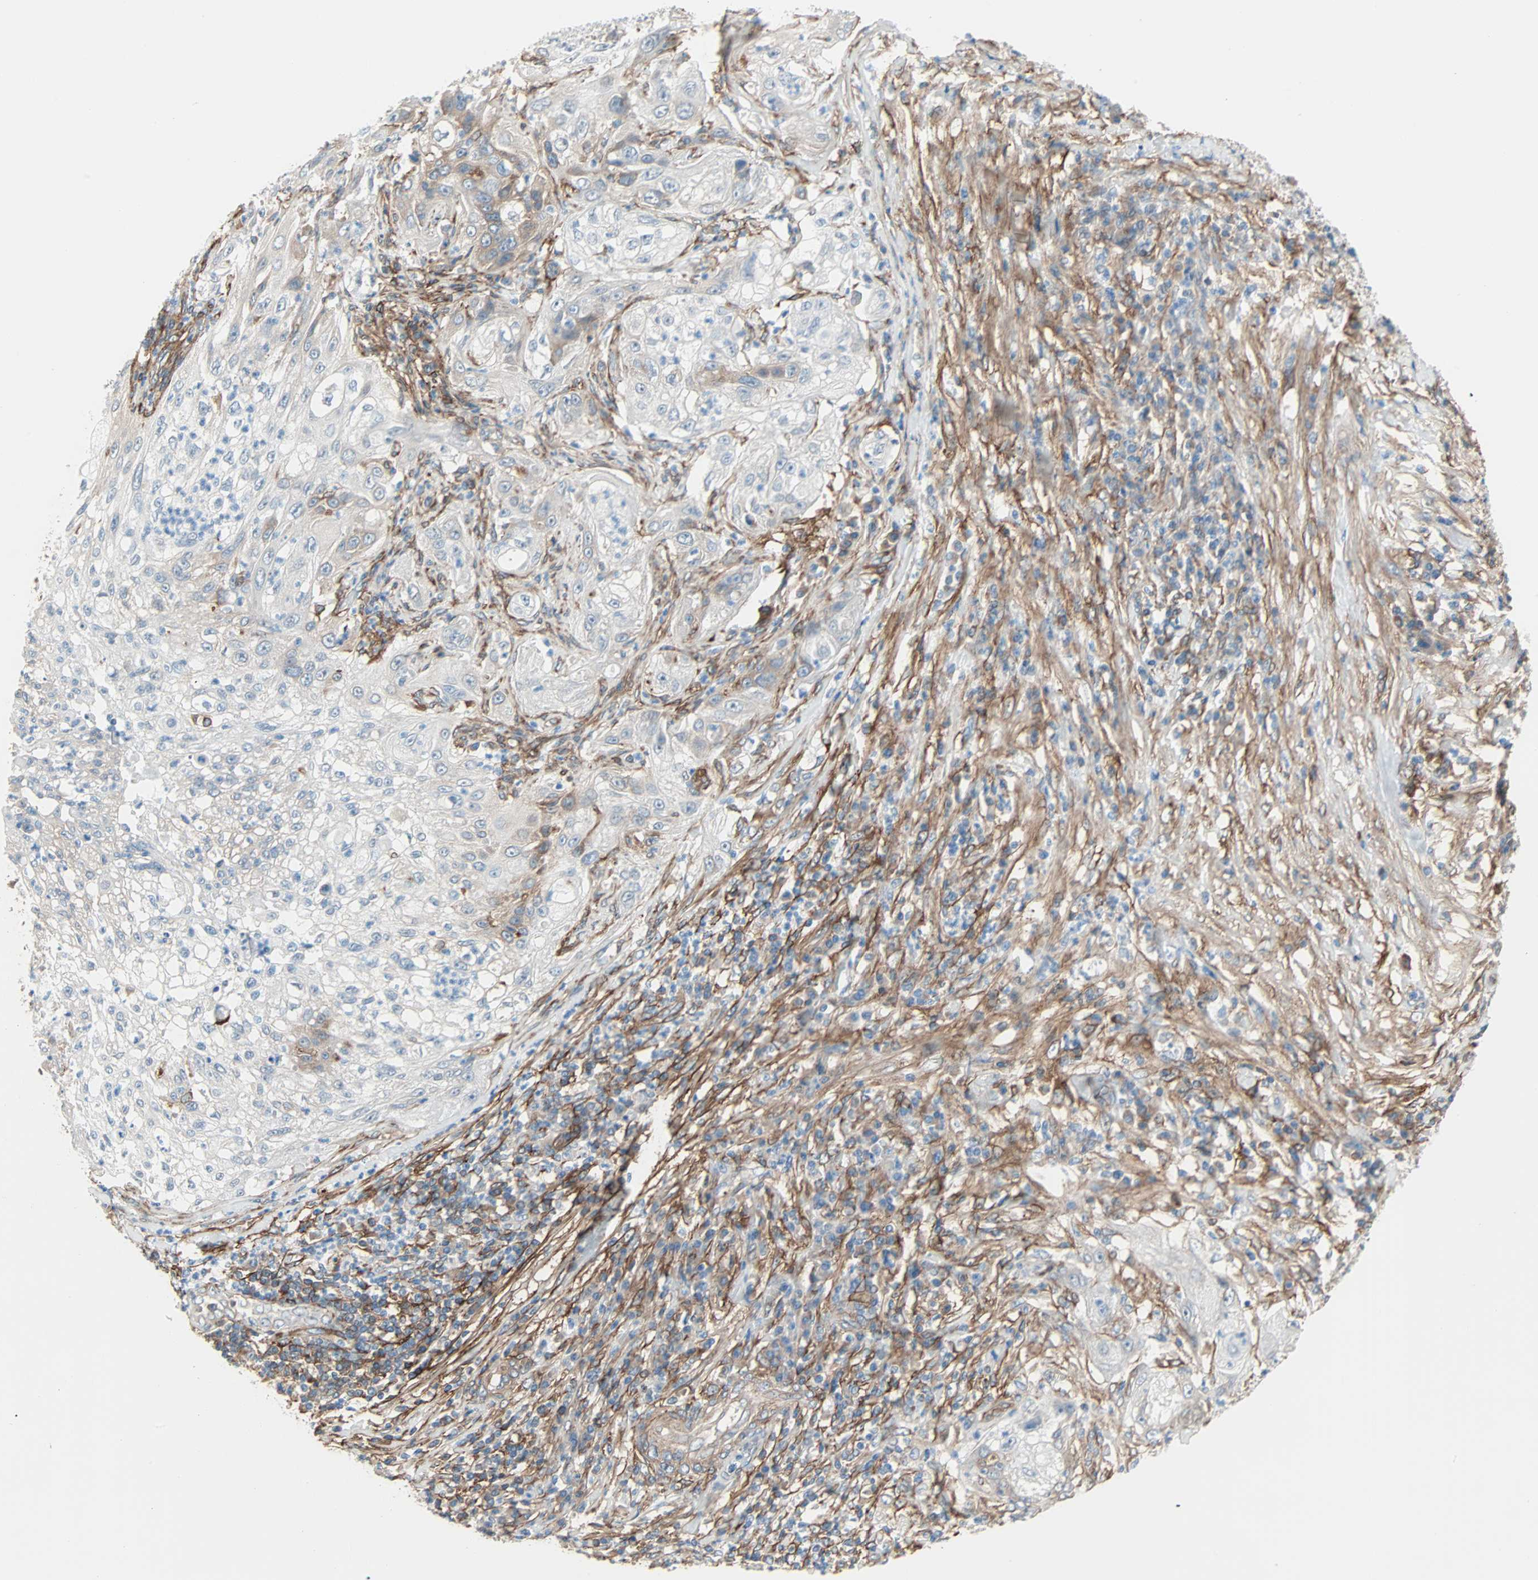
{"staining": {"intensity": "moderate", "quantity": "<25%", "location": "cytoplasmic/membranous"}, "tissue": "lung cancer", "cell_type": "Tumor cells", "image_type": "cancer", "snomed": [{"axis": "morphology", "description": "Inflammation, NOS"}, {"axis": "morphology", "description": "Squamous cell carcinoma, NOS"}, {"axis": "topography", "description": "Lymph node"}, {"axis": "topography", "description": "Soft tissue"}, {"axis": "topography", "description": "Lung"}], "caption": "The histopathology image demonstrates staining of squamous cell carcinoma (lung), revealing moderate cytoplasmic/membranous protein positivity (brown color) within tumor cells. (brown staining indicates protein expression, while blue staining denotes nuclei).", "gene": "EPB41L2", "patient": {"sex": "male", "age": 66}}